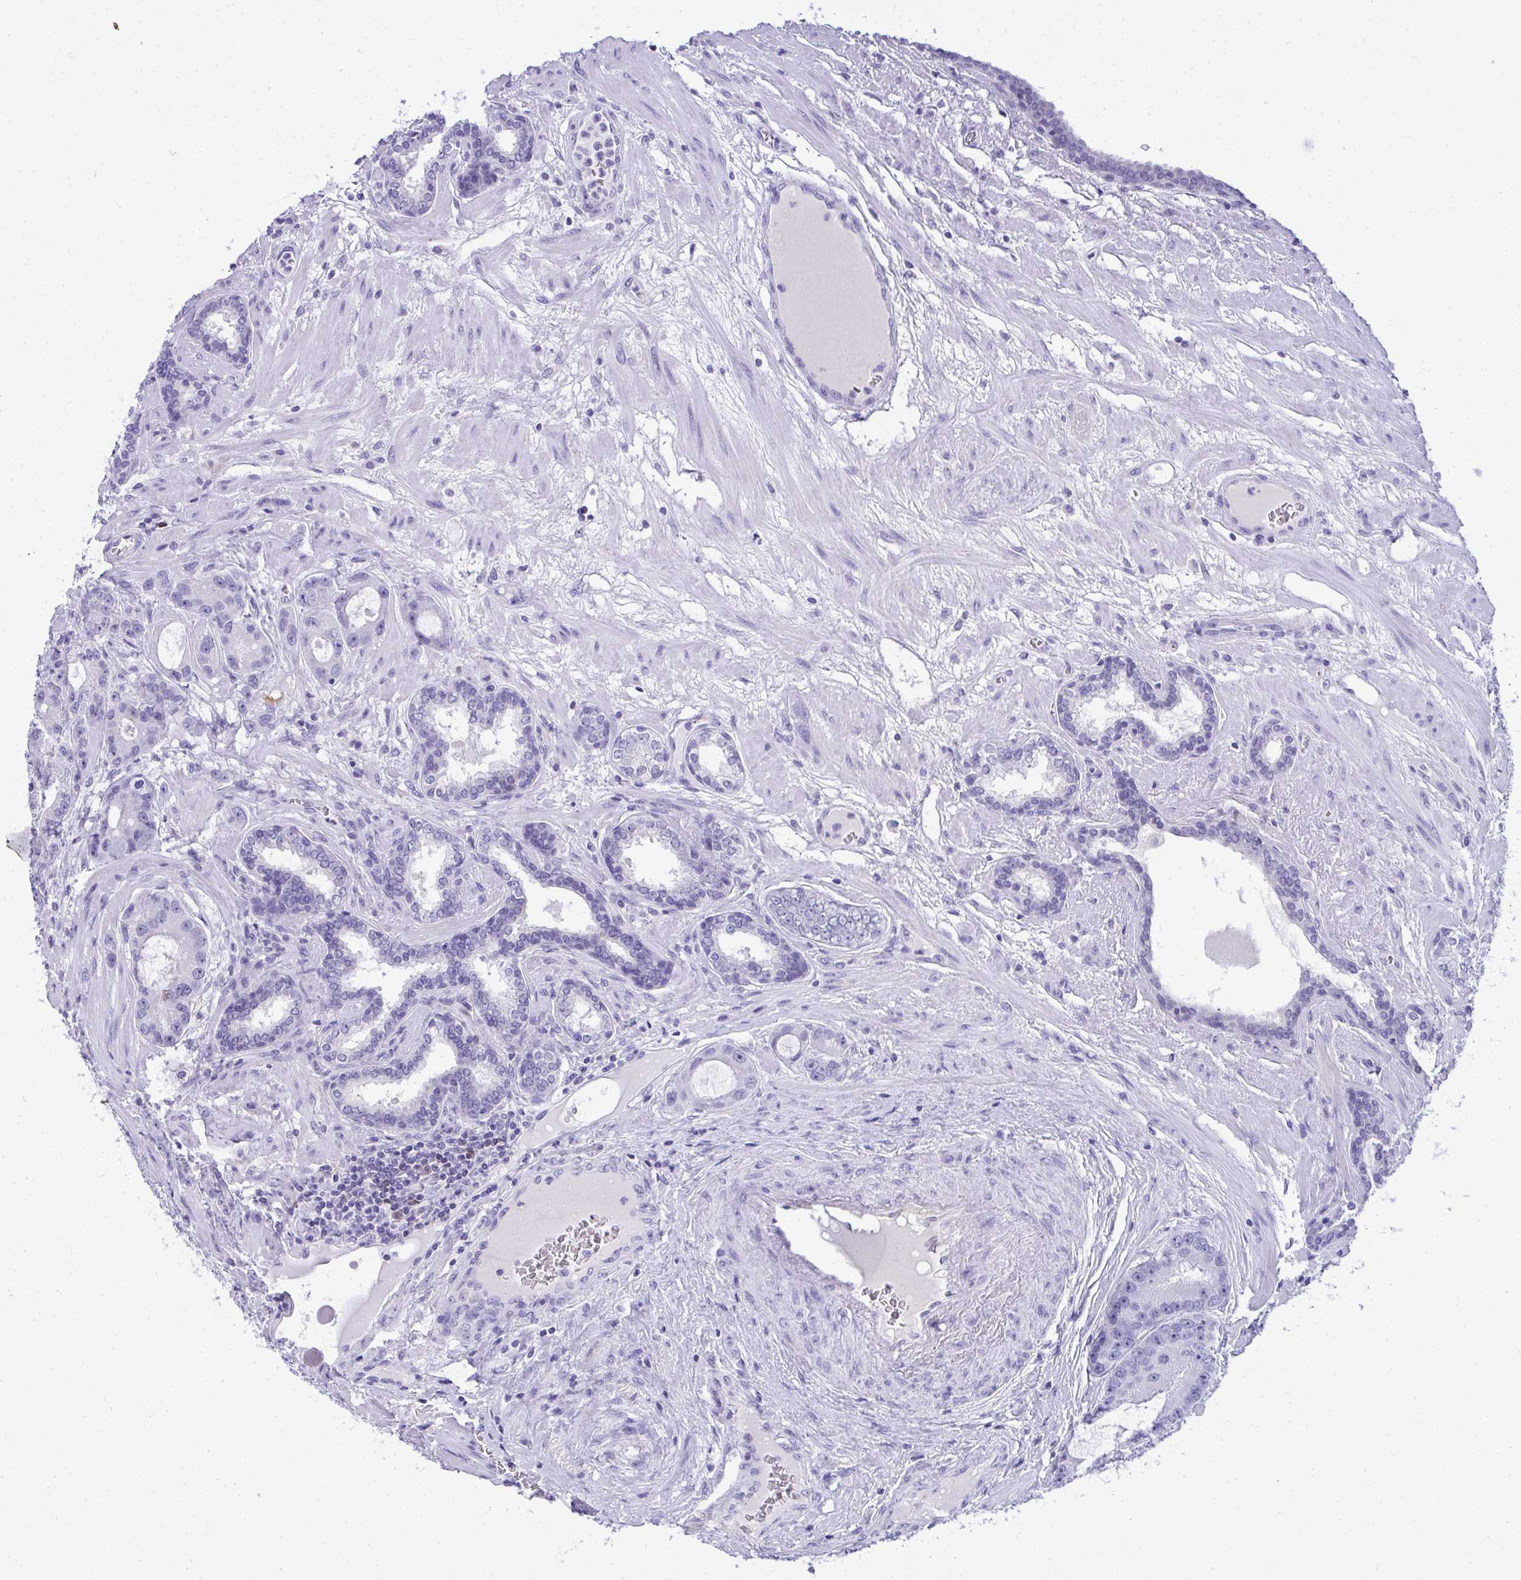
{"staining": {"intensity": "negative", "quantity": "none", "location": "none"}, "tissue": "prostate cancer", "cell_type": "Tumor cells", "image_type": "cancer", "snomed": [{"axis": "morphology", "description": "Adenocarcinoma, High grade"}, {"axis": "topography", "description": "Prostate"}], "caption": "Immunohistochemistry (IHC) of prostate cancer demonstrates no expression in tumor cells. (DAB immunohistochemistry (IHC), high magnification).", "gene": "PGM2L1", "patient": {"sex": "male", "age": 65}}